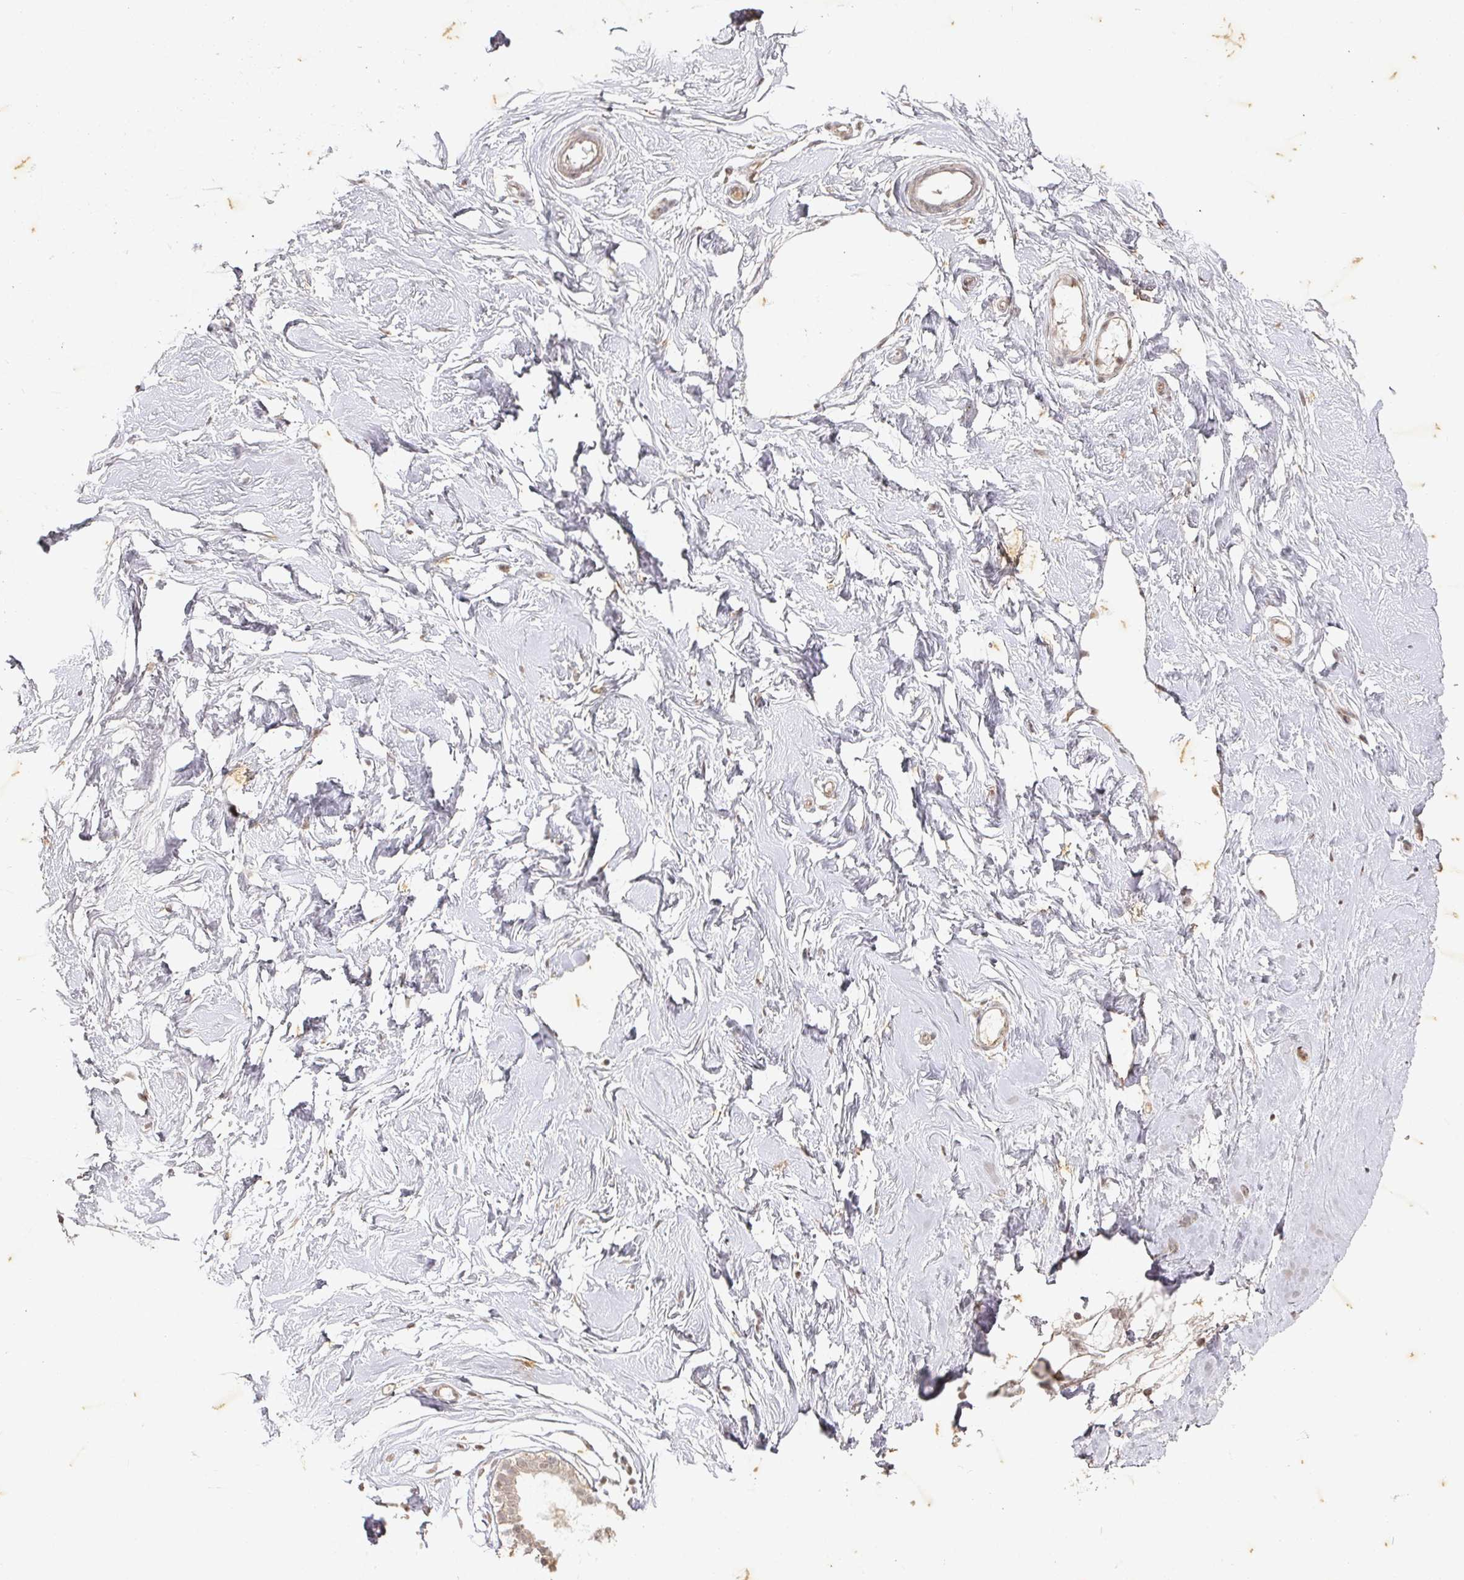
{"staining": {"intensity": "negative", "quantity": "none", "location": "none"}, "tissue": "breast", "cell_type": "Adipocytes", "image_type": "normal", "snomed": [{"axis": "morphology", "description": "Normal tissue, NOS"}, {"axis": "morphology", "description": "Adenoma, NOS"}, {"axis": "topography", "description": "Breast"}], "caption": "The micrograph demonstrates no significant positivity in adipocytes of breast.", "gene": "CAPN5", "patient": {"sex": "female", "age": 23}}